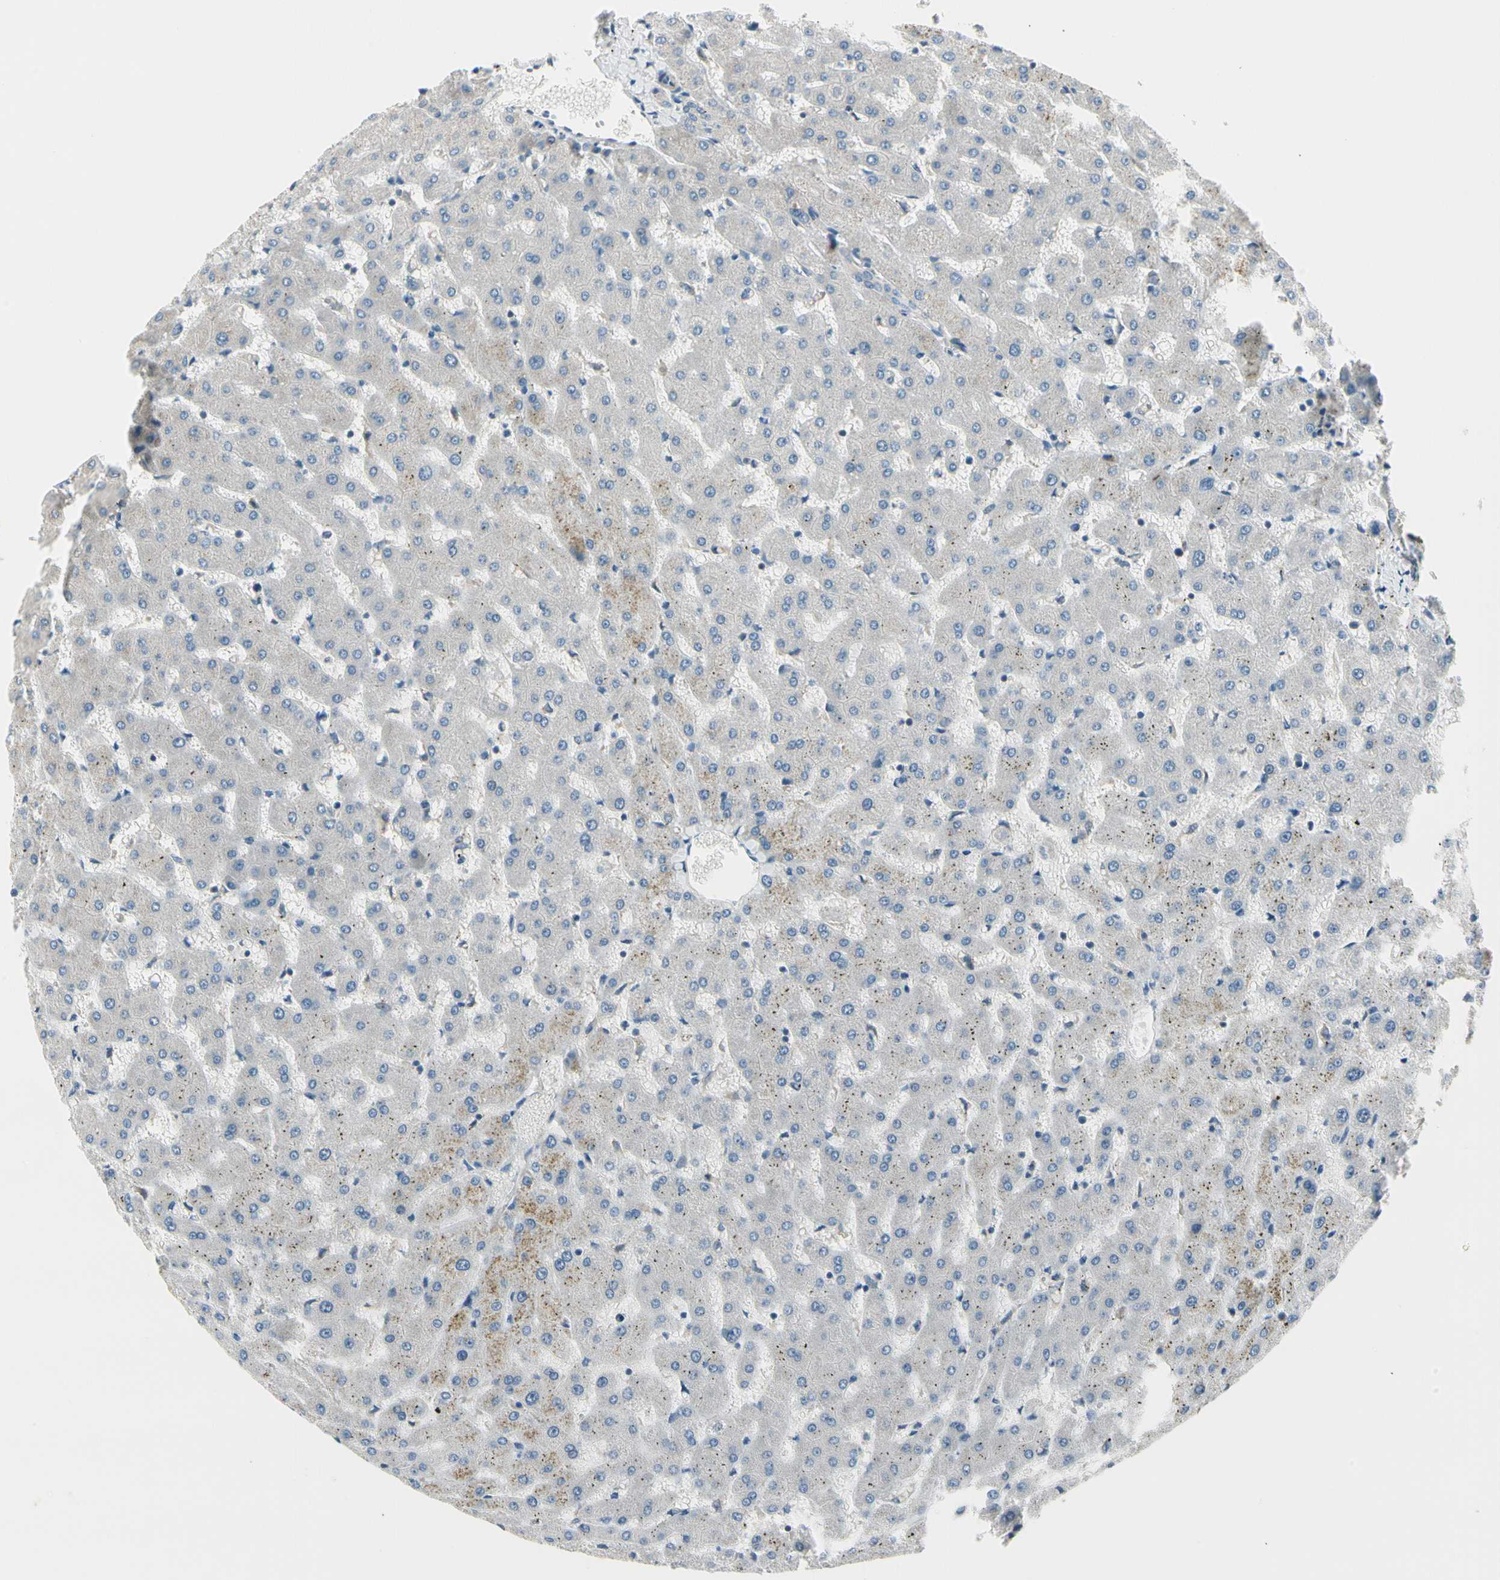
{"staining": {"intensity": "negative", "quantity": "none", "location": "none"}, "tissue": "liver", "cell_type": "Cholangiocytes", "image_type": "normal", "snomed": [{"axis": "morphology", "description": "Normal tissue, NOS"}, {"axis": "topography", "description": "Liver"}], "caption": "High magnification brightfield microscopy of normal liver stained with DAB (brown) and counterstained with hematoxylin (blue): cholangiocytes show no significant expression.", "gene": "ADGRA3", "patient": {"sex": "female", "age": 63}}